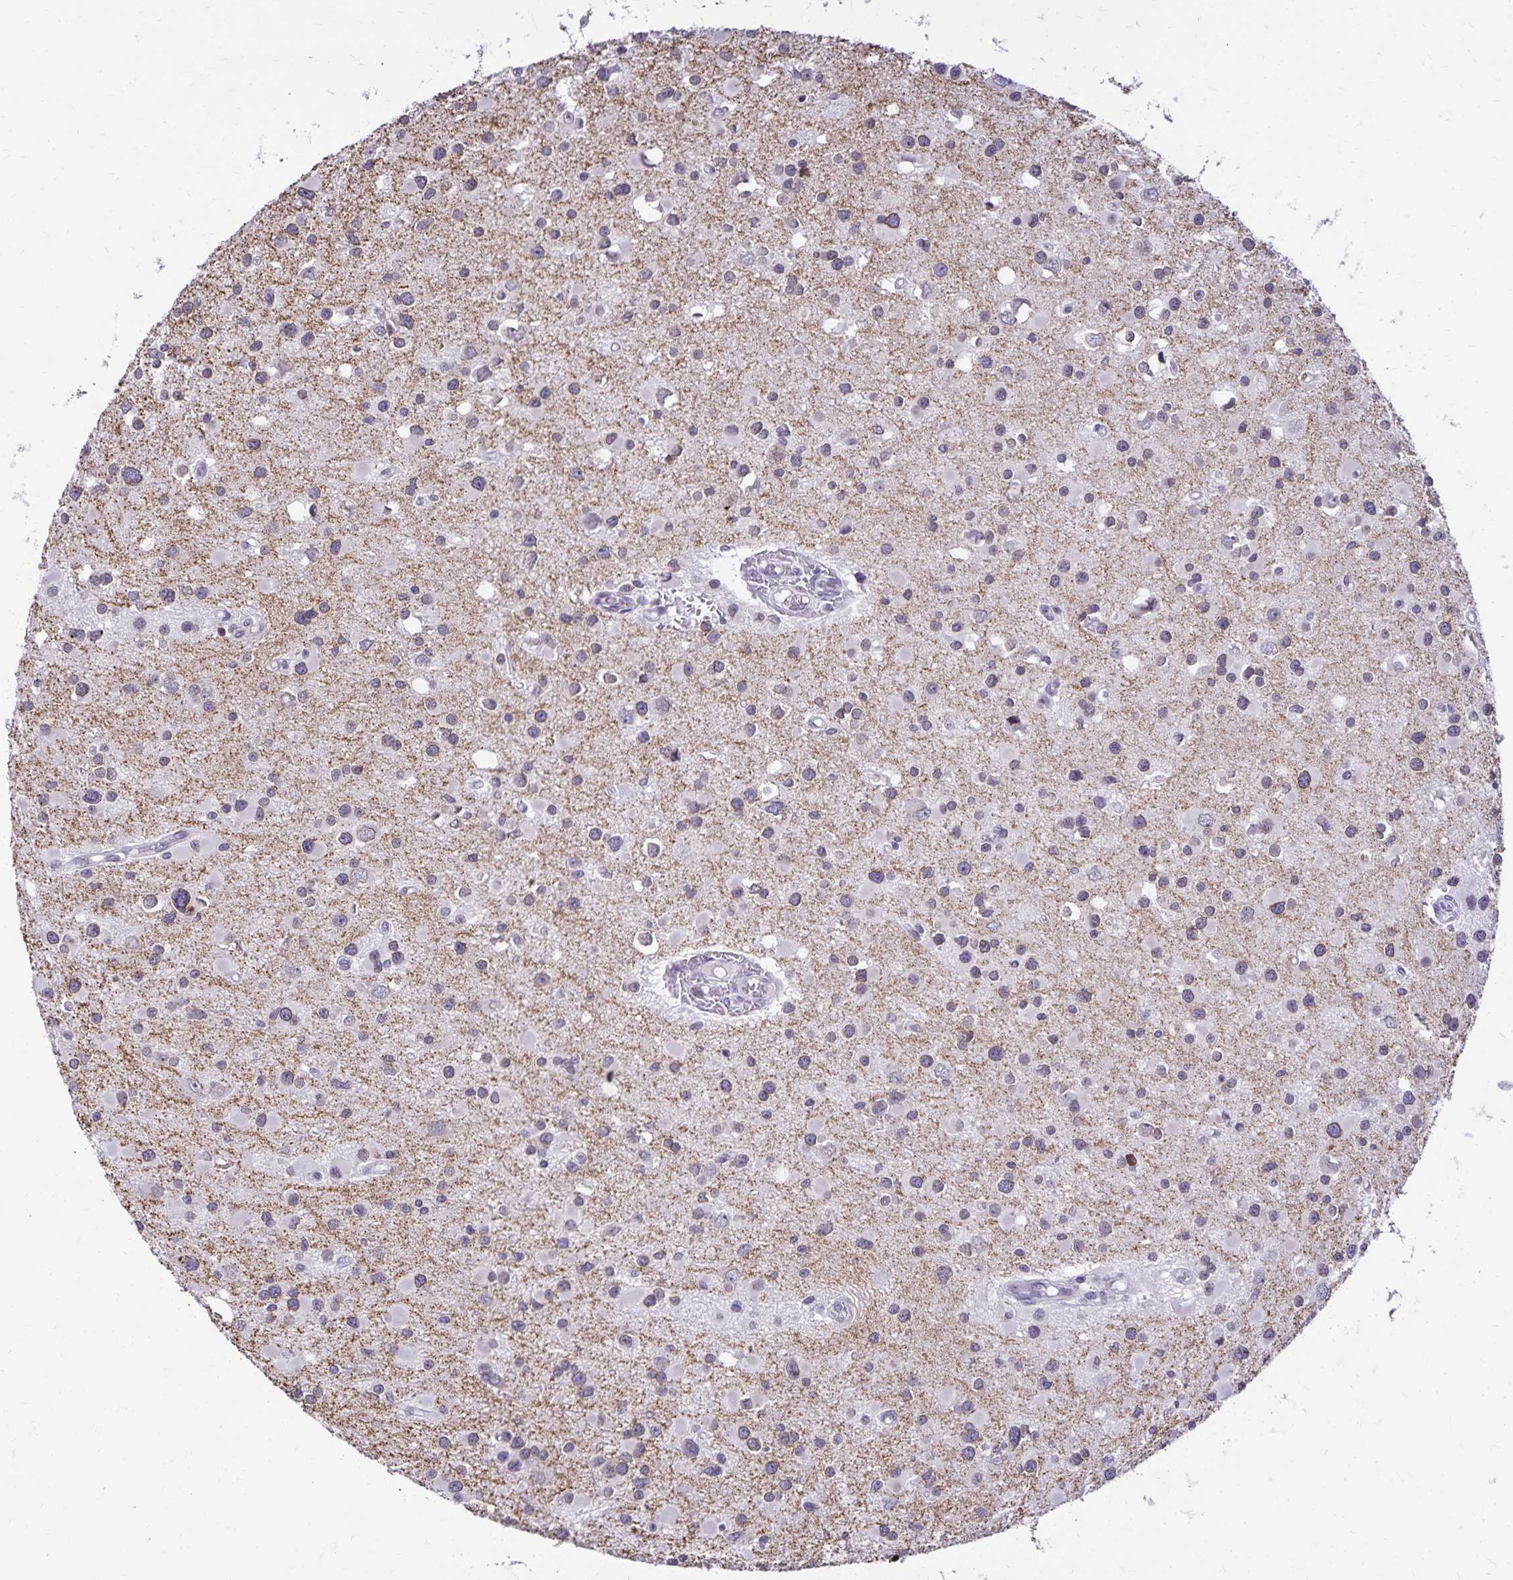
{"staining": {"intensity": "negative", "quantity": "none", "location": "none"}, "tissue": "glioma", "cell_type": "Tumor cells", "image_type": "cancer", "snomed": [{"axis": "morphology", "description": "Glioma, malignant, High grade"}, {"axis": "topography", "description": "Brain"}], "caption": "Tumor cells are negative for protein expression in human glioma.", "gene": "FAM166C", "patient": {"sex": "male", "age": 54}}